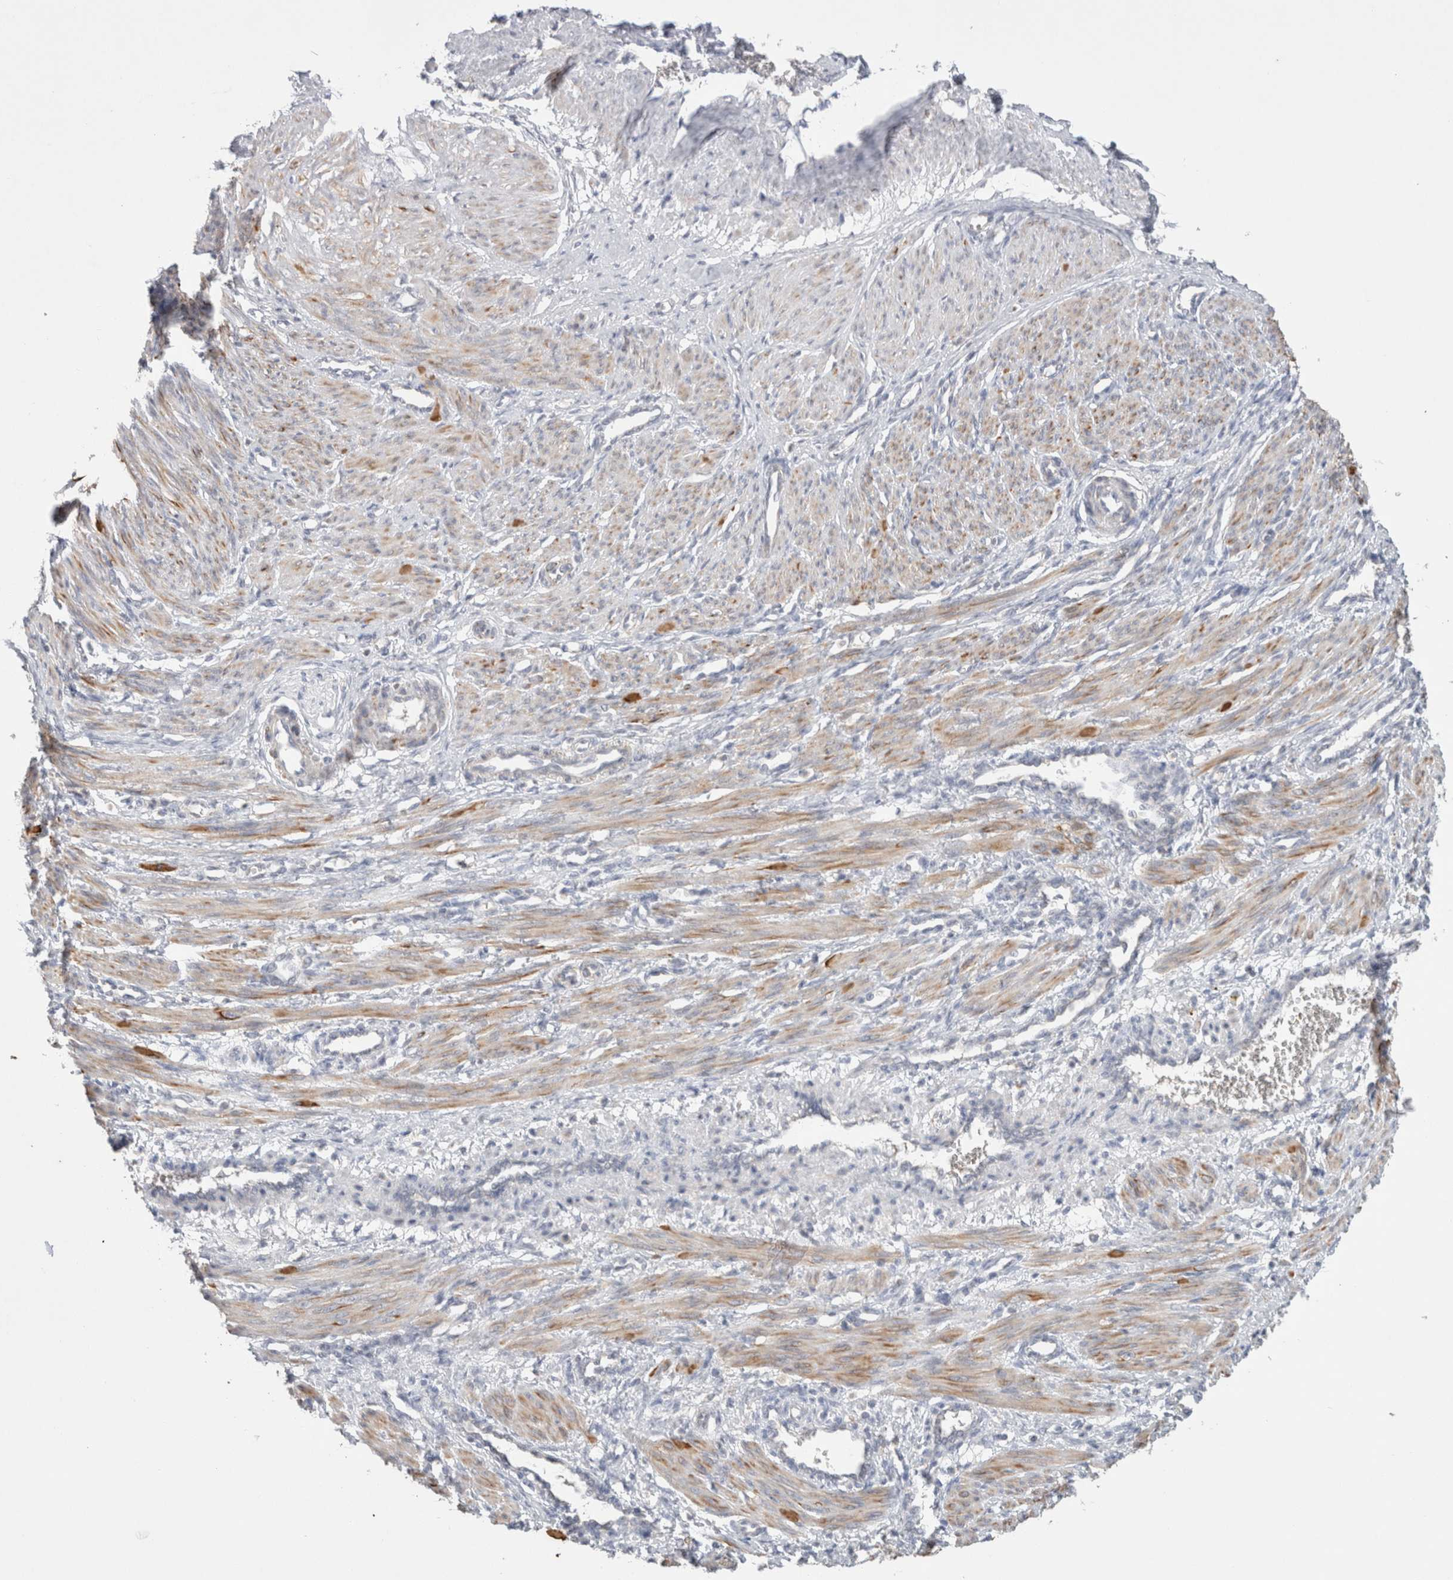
{"staining": {"intensity": "moderate", "quantity": "25%-75%", "location": "cytoplasmic/membranous"}, "tissue": "smooth muscle", "cell_type": "Smooth muscle cells", "image_type": "normal", "snomed": [{"axis": "morphology", "description": "Normal tissue, NOS"}, {"axis": "topography", "description": "Endometrium"}], "caption": "Moderate cytoplasmic/membranous expression is appreciated in about 25%-75% of smooth muscle cells in benign smooth muscle. (brown staining indicates protein expression, while blue staining denotes nuclei).", "gene": "NDOR1", "patient": {"sex": "female", "age": 33}}